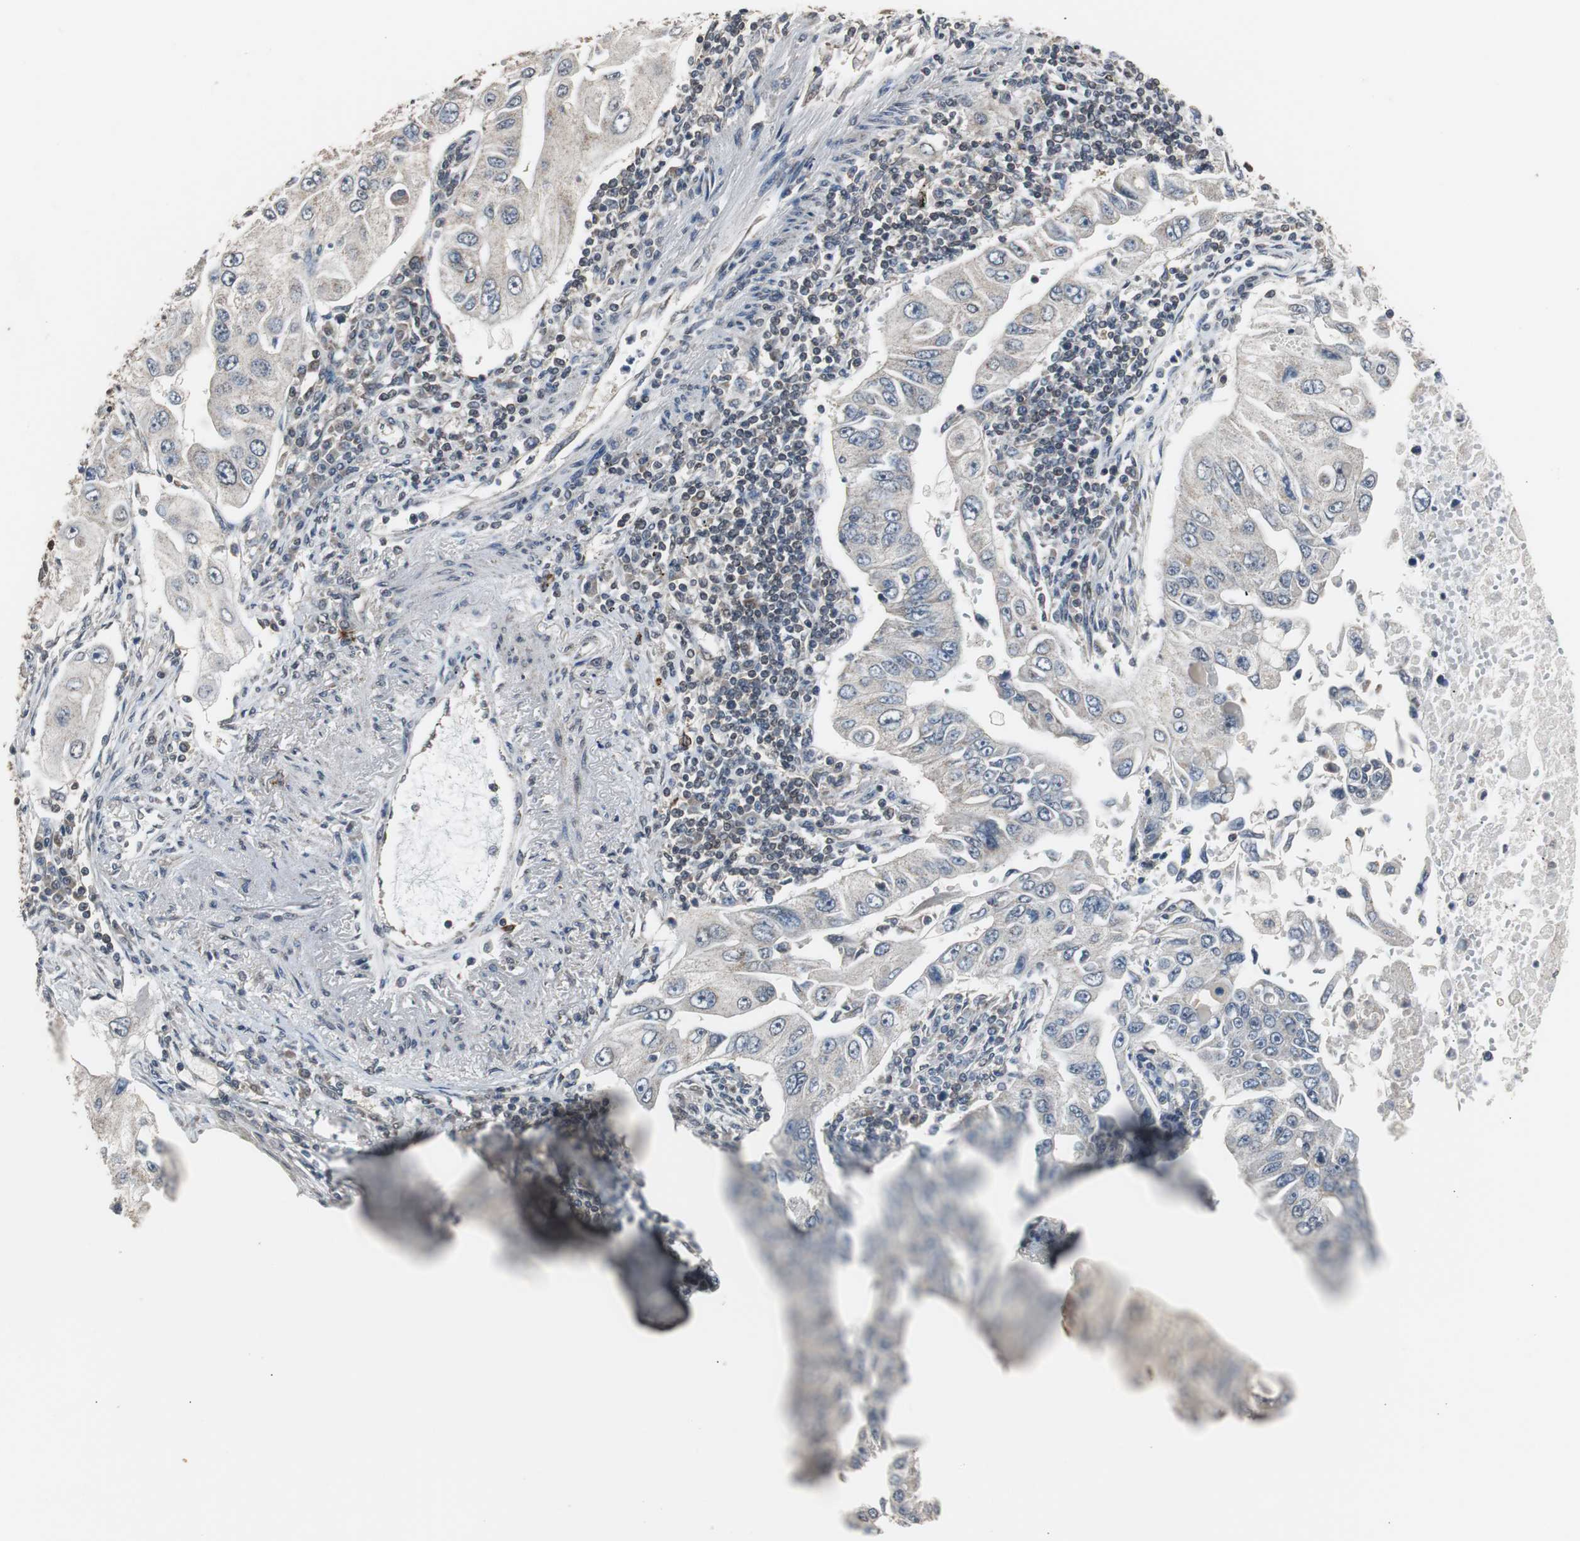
{"staining": {"intensity": "negative", "quantity": "none", "location": "none"}, "tissue": "lung cancer", "cell_type": "Tumor cells", "image_type": "cancer", "snomed": [{"axis": "morphology", "description": "Adenocarcinoma, NOS"}, {"axis": "topography", "description": "Lung"}], "caption": "Adenocarcinoma (lung) was stained to show a protein in brown. There is no significant staining in tumor cells.", "gene": "ZHX2", "patient": {"sex": "male", "age": 84}}